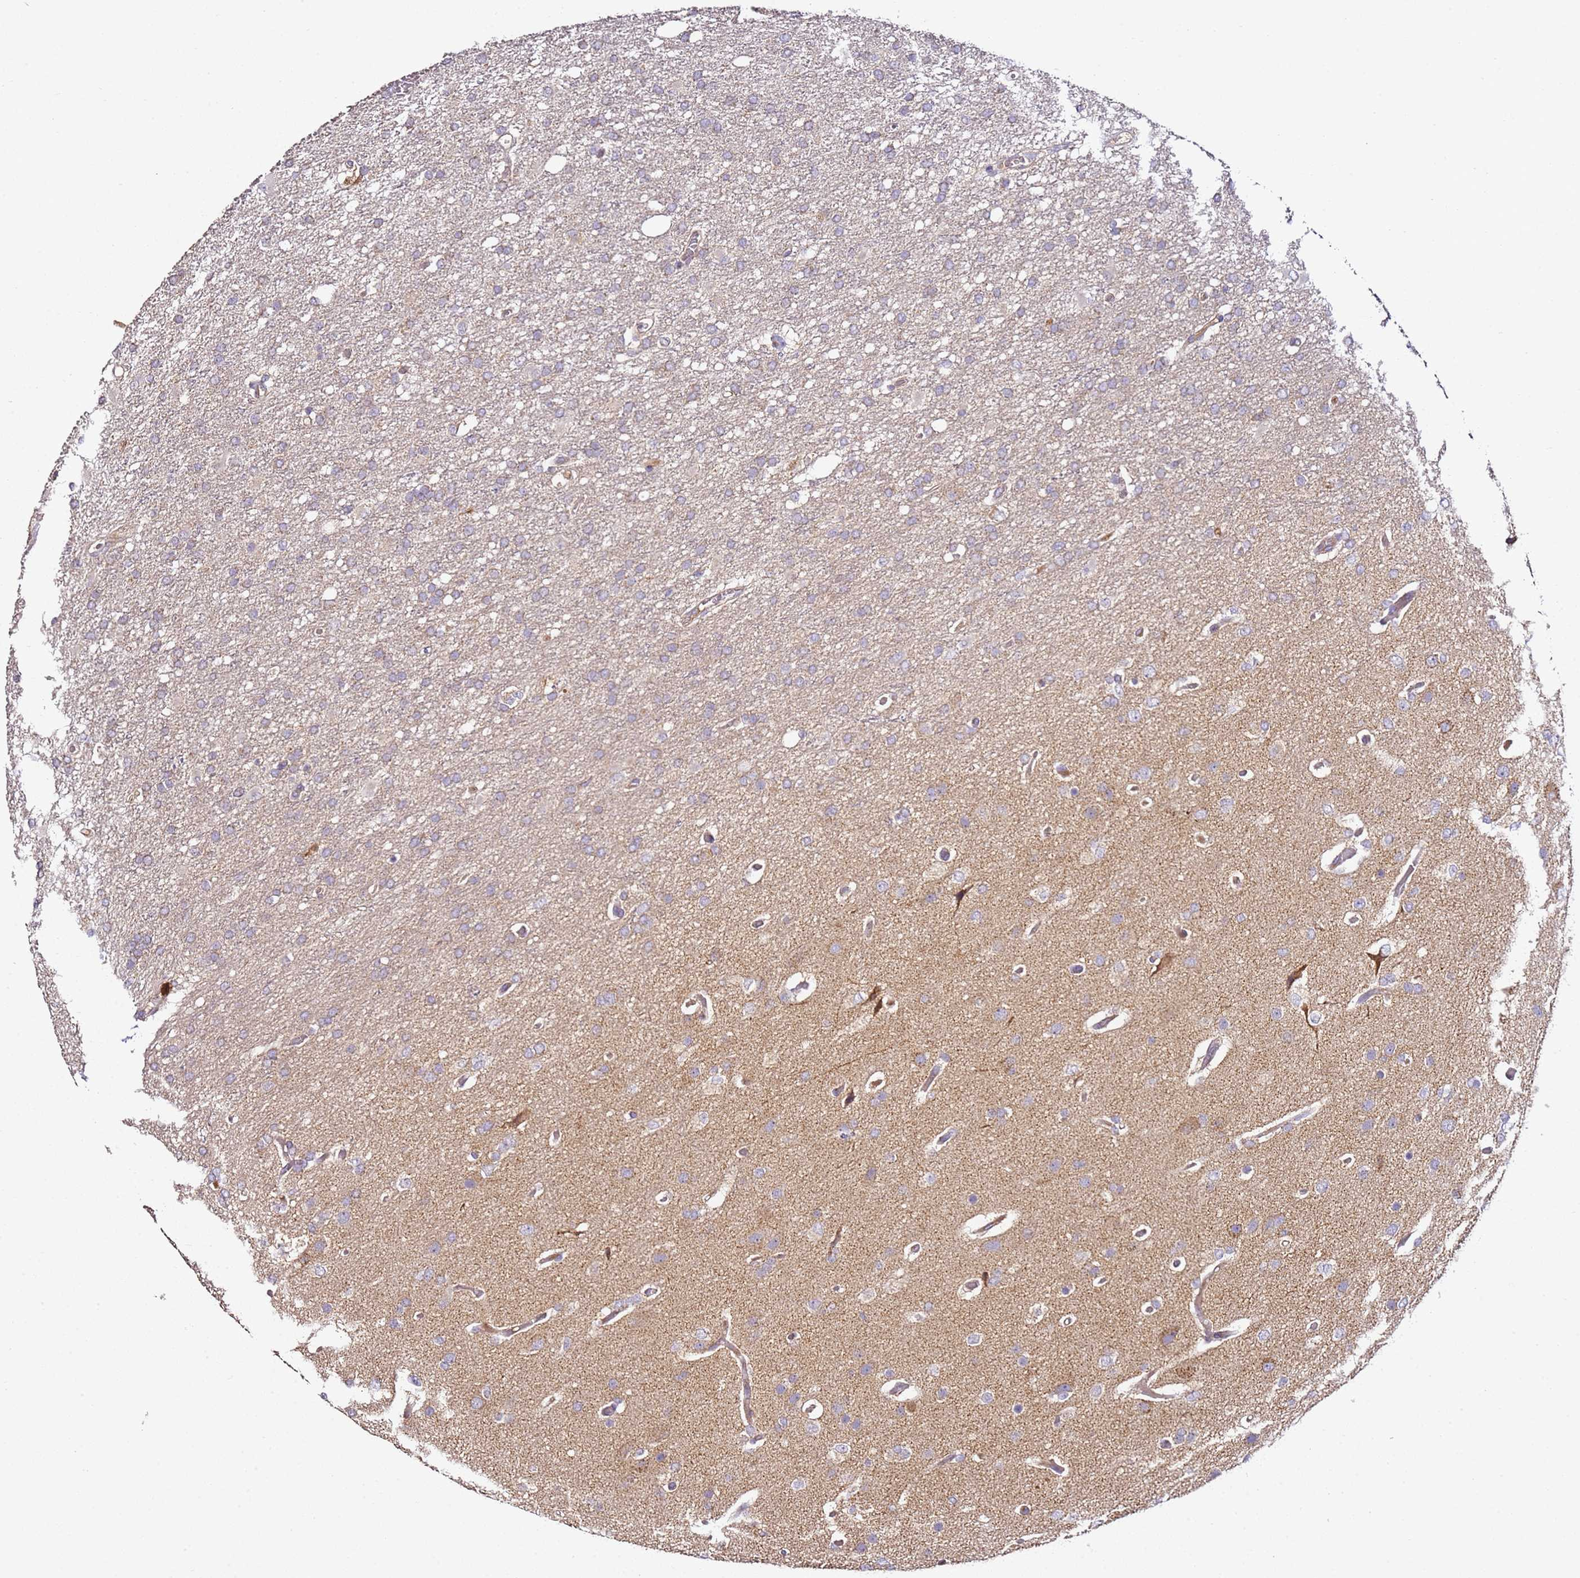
{"staining": {"intensity": "negative", "quantity": "none", "location": "none"}, "tissue": "glioma", "cell_type": "Tumor cells", "image_type": "cancer", "snomed": [{"axis": "morphology", "description": "Glioma, malignant, High grade"}, {"axis": "topography", "description": "Brain"}], "caption": "High power microscopy photomicrograph of an IHC micrograph of malignant glioma (high-grade), revealing no significant expression in tumor cells.", "gene": "OR2B11", "patient": {"sex": "female", "age": 74}}